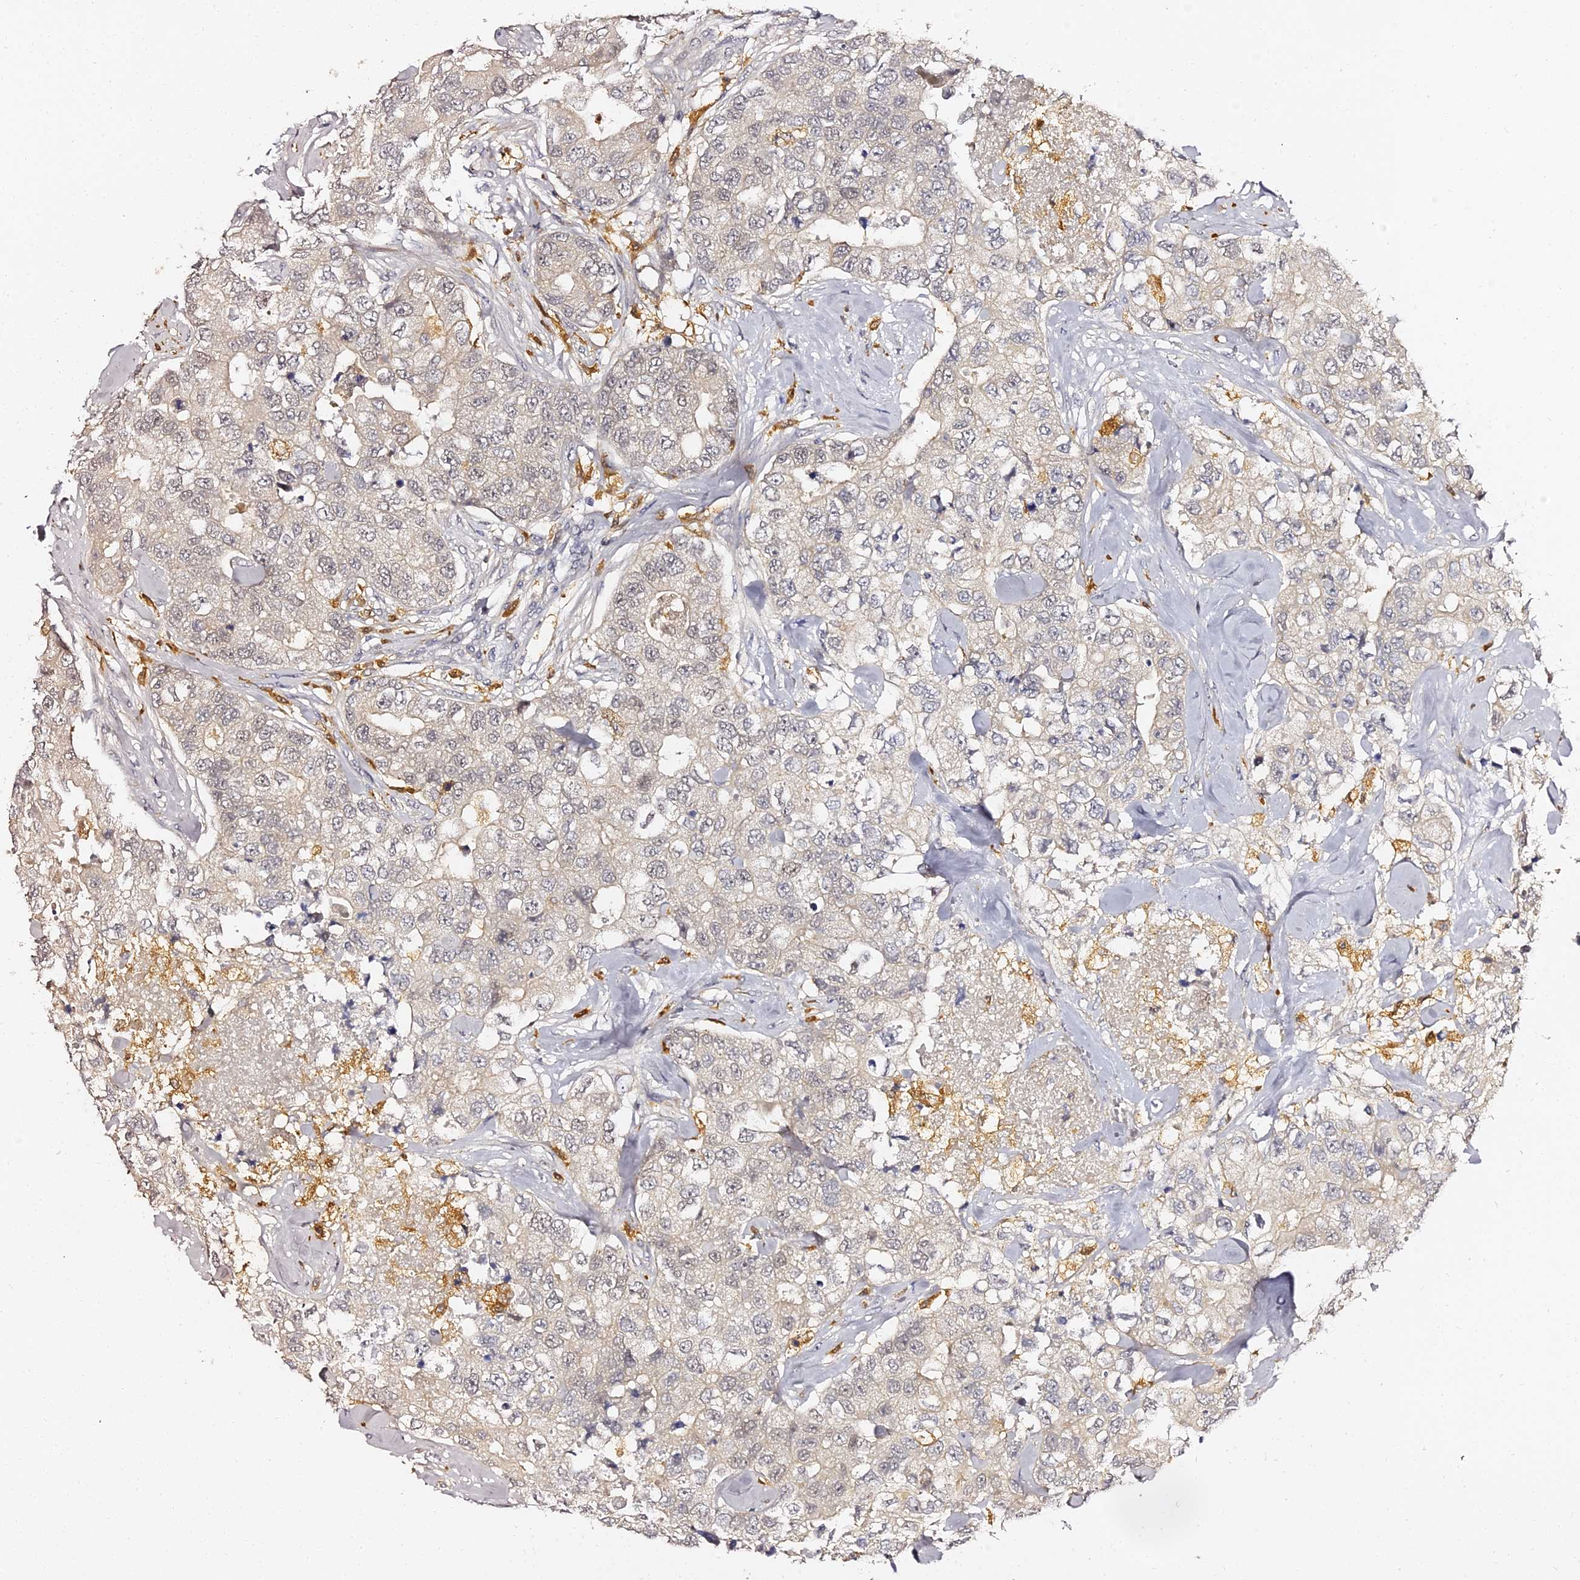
{"staining": {"intensity": "weak", "quantity": "<25%", "location": "nuclear"}, "tissue": "breast cancer", "cell_type": "Tumor cells", "image_type": "cancer", "snomed": [{"axis": "morphology", "description": "Duct carcinoma"}, {"axis": "topography", "description": "Breast"}], "caption": "Tumor cells show no significant staining in breast cancer.", "gene": "IL4I1", "patient": {"sex": "female", "age": 62}}